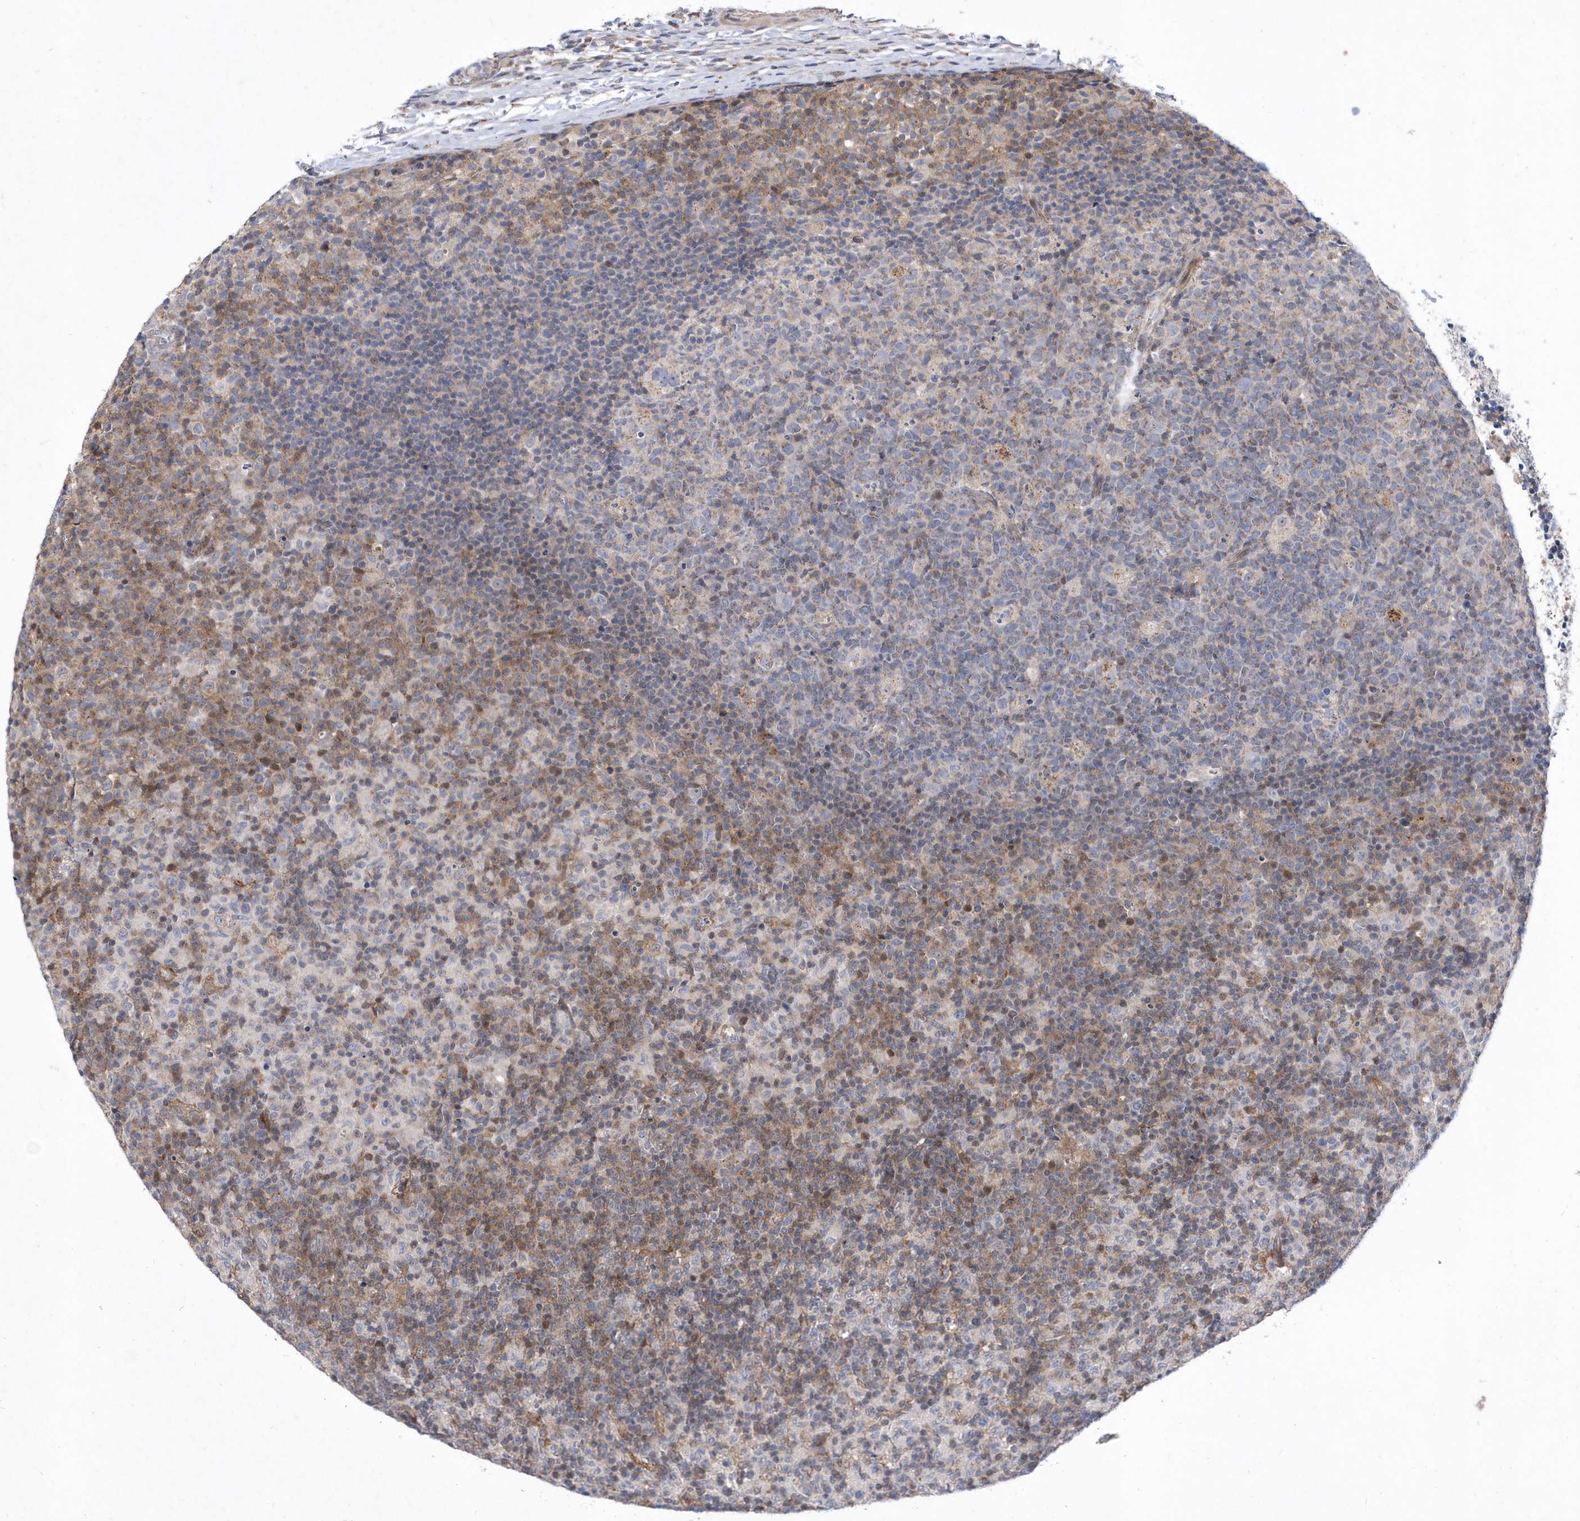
{"staining": {"intensity": "weak", "quantity": "<25%", "location": "cytoplasmic/membranous"}, "tissue": "lymph node", "cell_type": "Germinal center cells", "image_type": "normal", "snomed": [{"axis": "morphology", "description": "Normal tissue, NOS"}, {"axis": "morphology", "description": "Inflammation, NOS"}, {"axis": "topography", "description": "Lymph node"}], "caption": "High magnification brightfield microscopy of unremarkable lymph node stained with DAB (brown) and counterstained with hematoxylin (blue): germinal center cells show no significant positivity.", "gene": "LONRF2", "patient": {"sex": "male", "age": 55}}